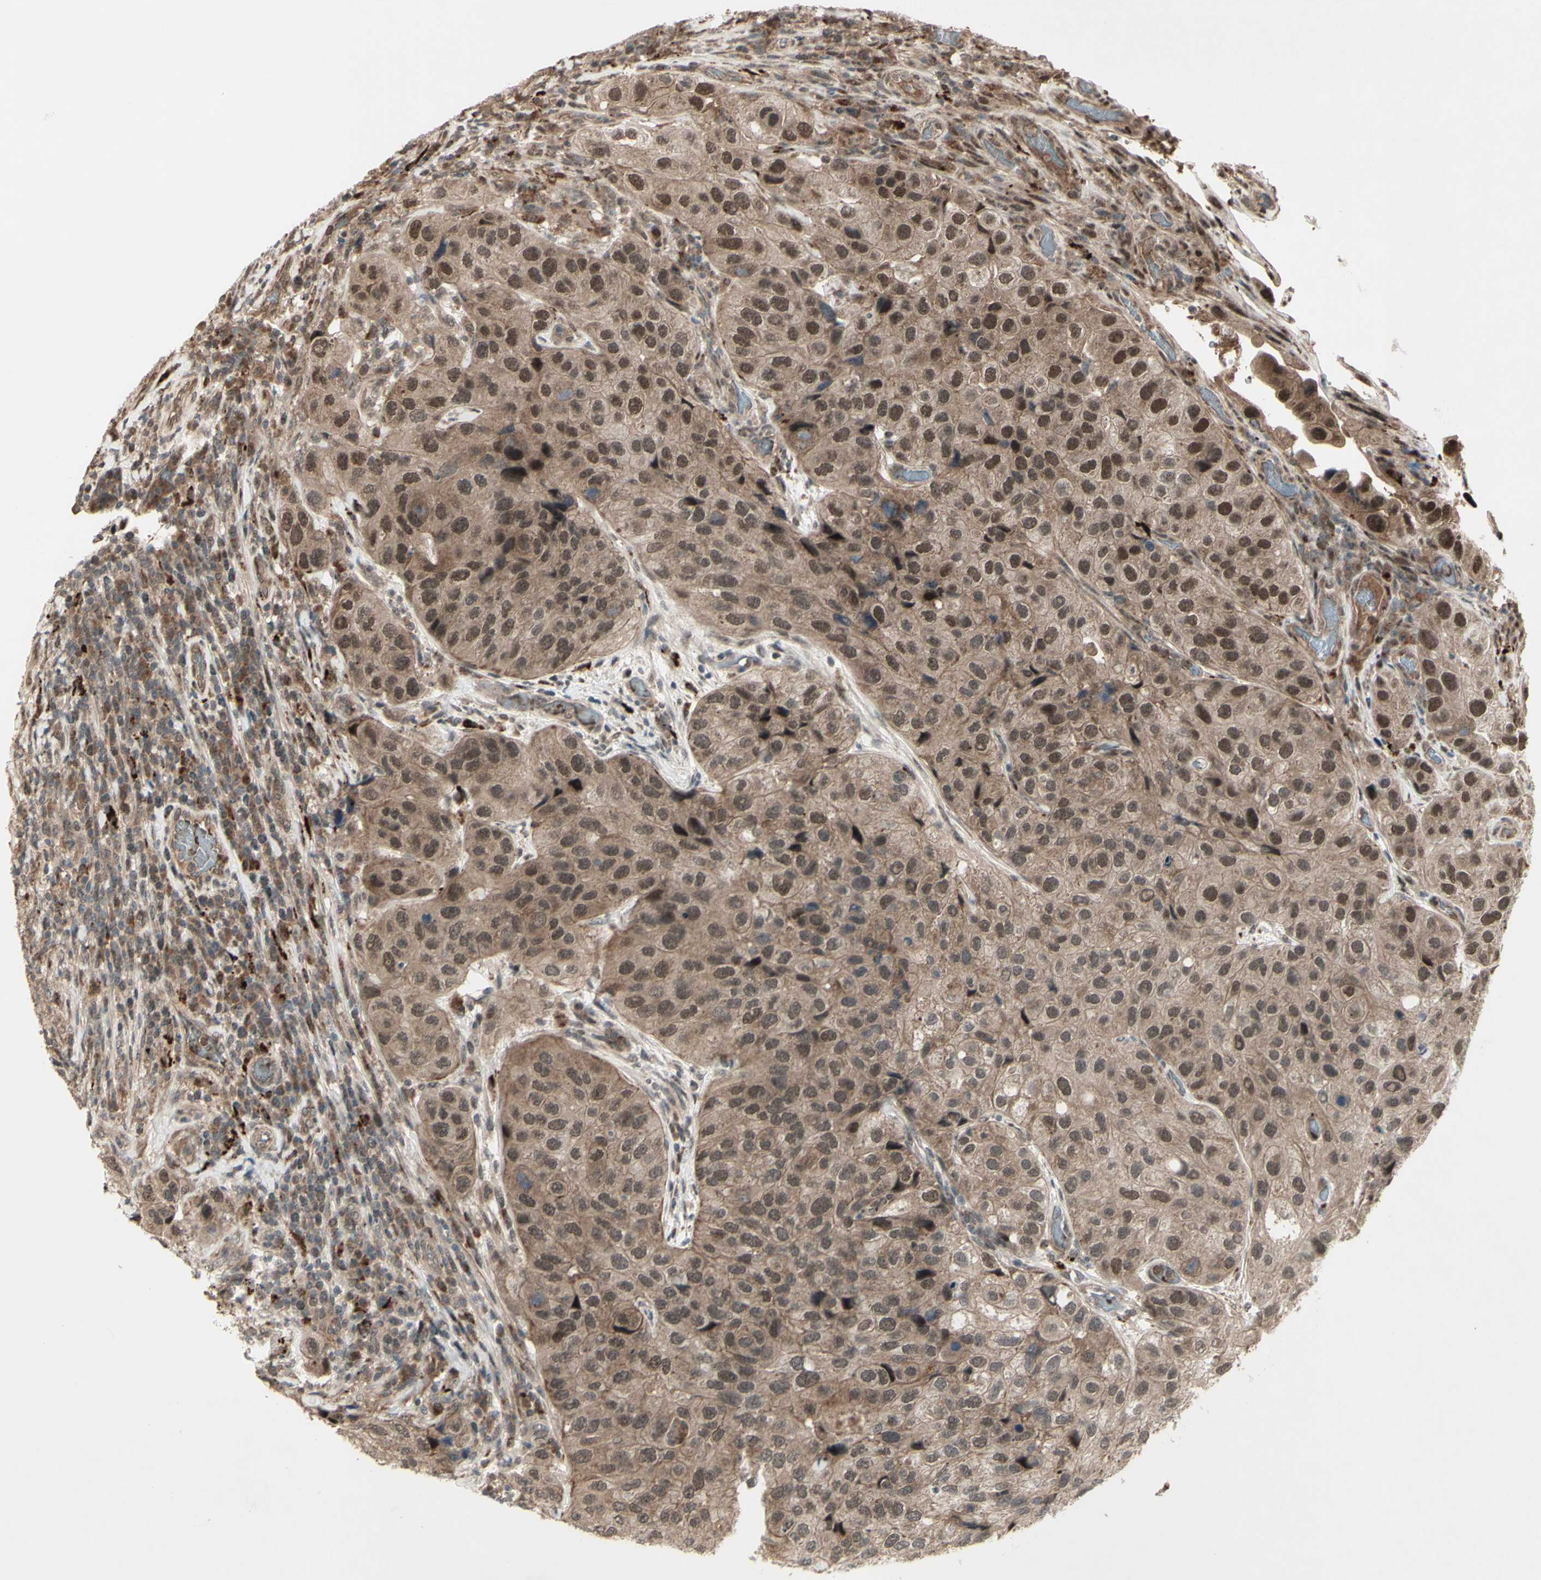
{"staining": {"intensity": "moderate", "quantity": ">75%", "location": "cytoplasmic/membranous,nuclear"}, "tissue": "urothelial cancer", "cell_type": "Tumor cells", "image_type": "cancer", "snomed": [{"axis": "morphology", "description": "Urothelial carcinoma, High grade"}, {"axis": "topography", "description": "Urinary bladder"}], "caption": "Protein positivity by immunohistochemistry shows moderate cytoplasmic/membranous and nuclear staining in about >75% of tumor cells in urothelial cancer.", "gene": "MLF2", "patient": {"sex": "female", "age": 64}}